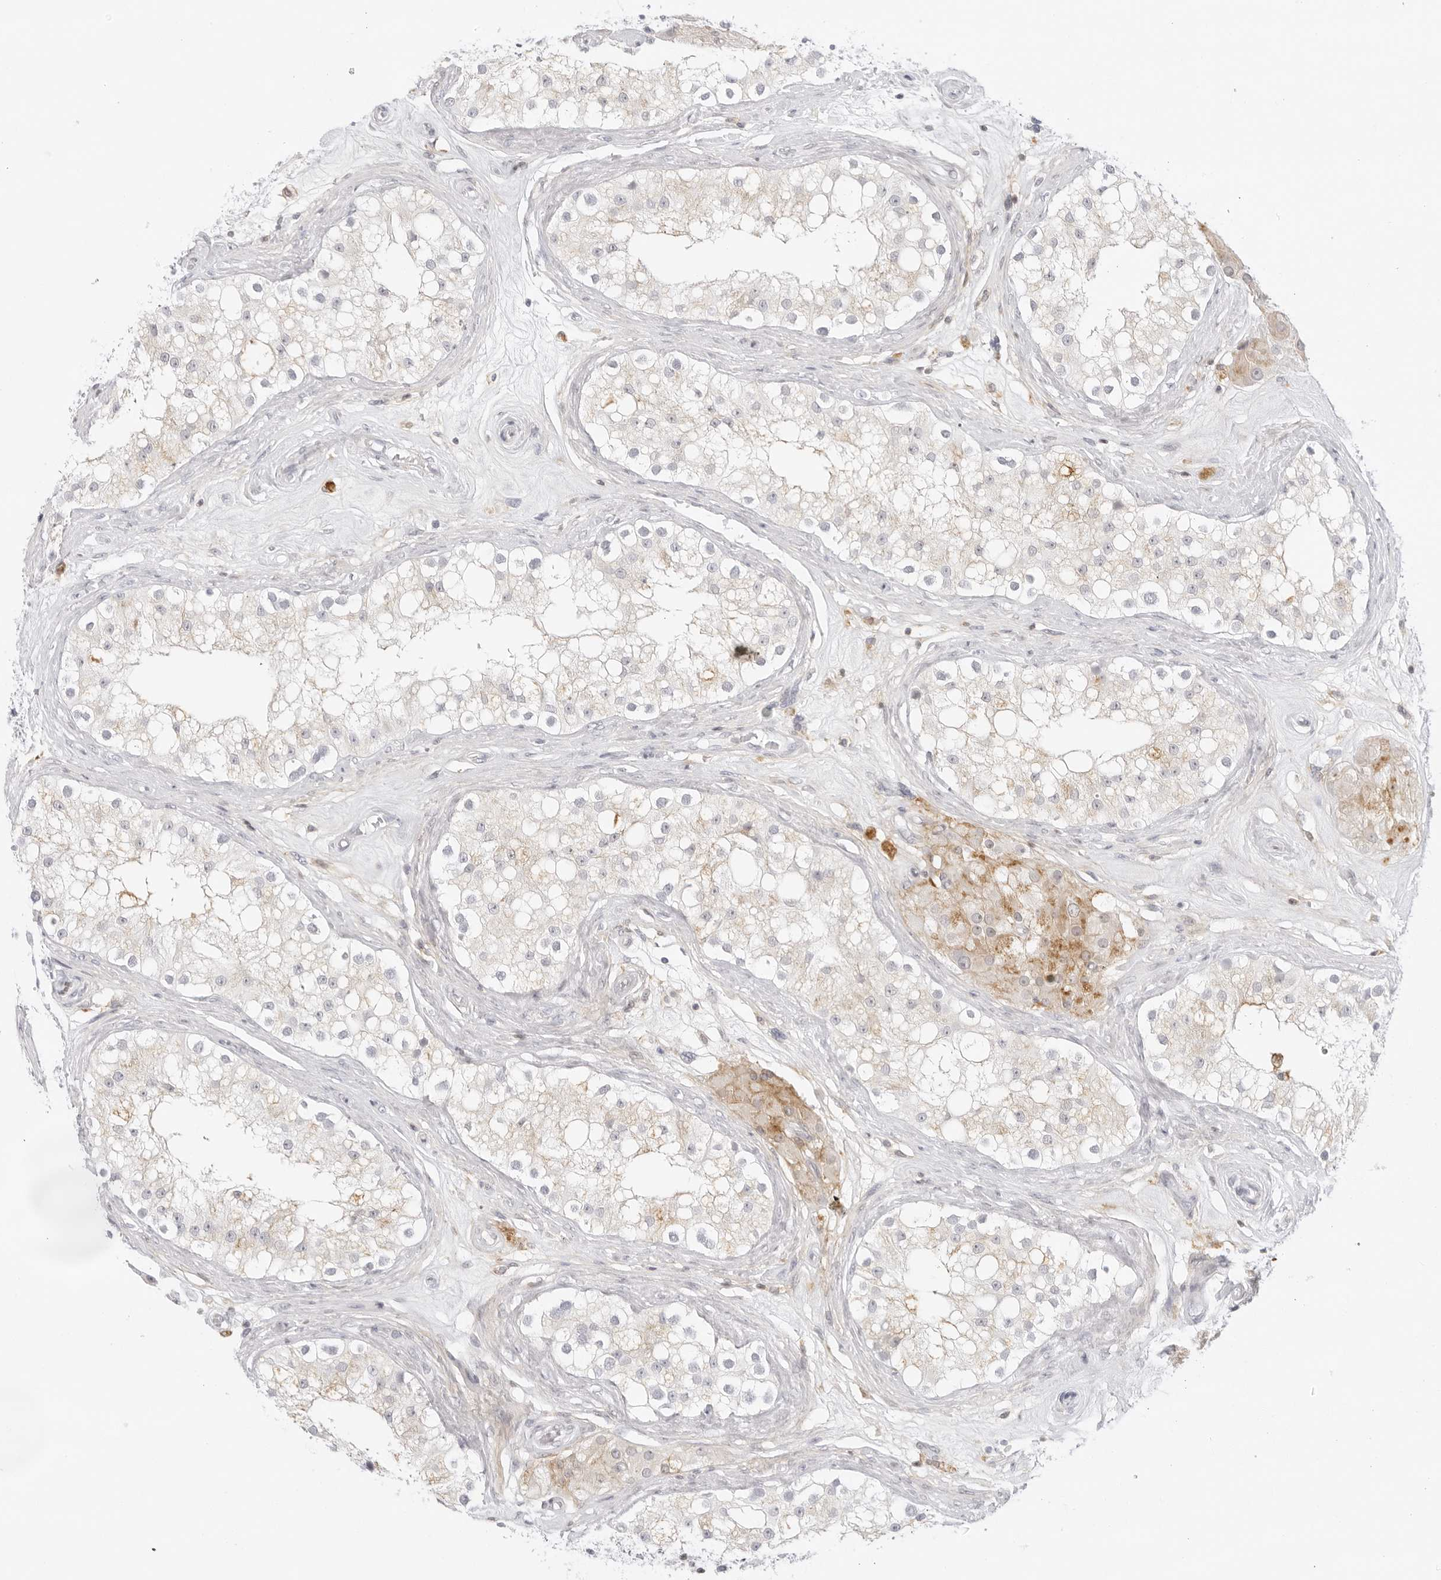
{"staining": {"intensity": "negative", "quantity": "none", "location": "none"}, "tissue": "testis", "cell_type": "Cells in seminiferous ducts", "image_type": "normal", "snomed": [{"axis": "morphology", "description": "Normal tissue, NOS"}, {"axis": "topography", "description": "Testis"}], "caption": "Histopathology image shows no protein expression in cells in seminiferous ducts of benign testis.", "gene": "TNFRSF14", "patient": {"sex": "male", "age": 84}}